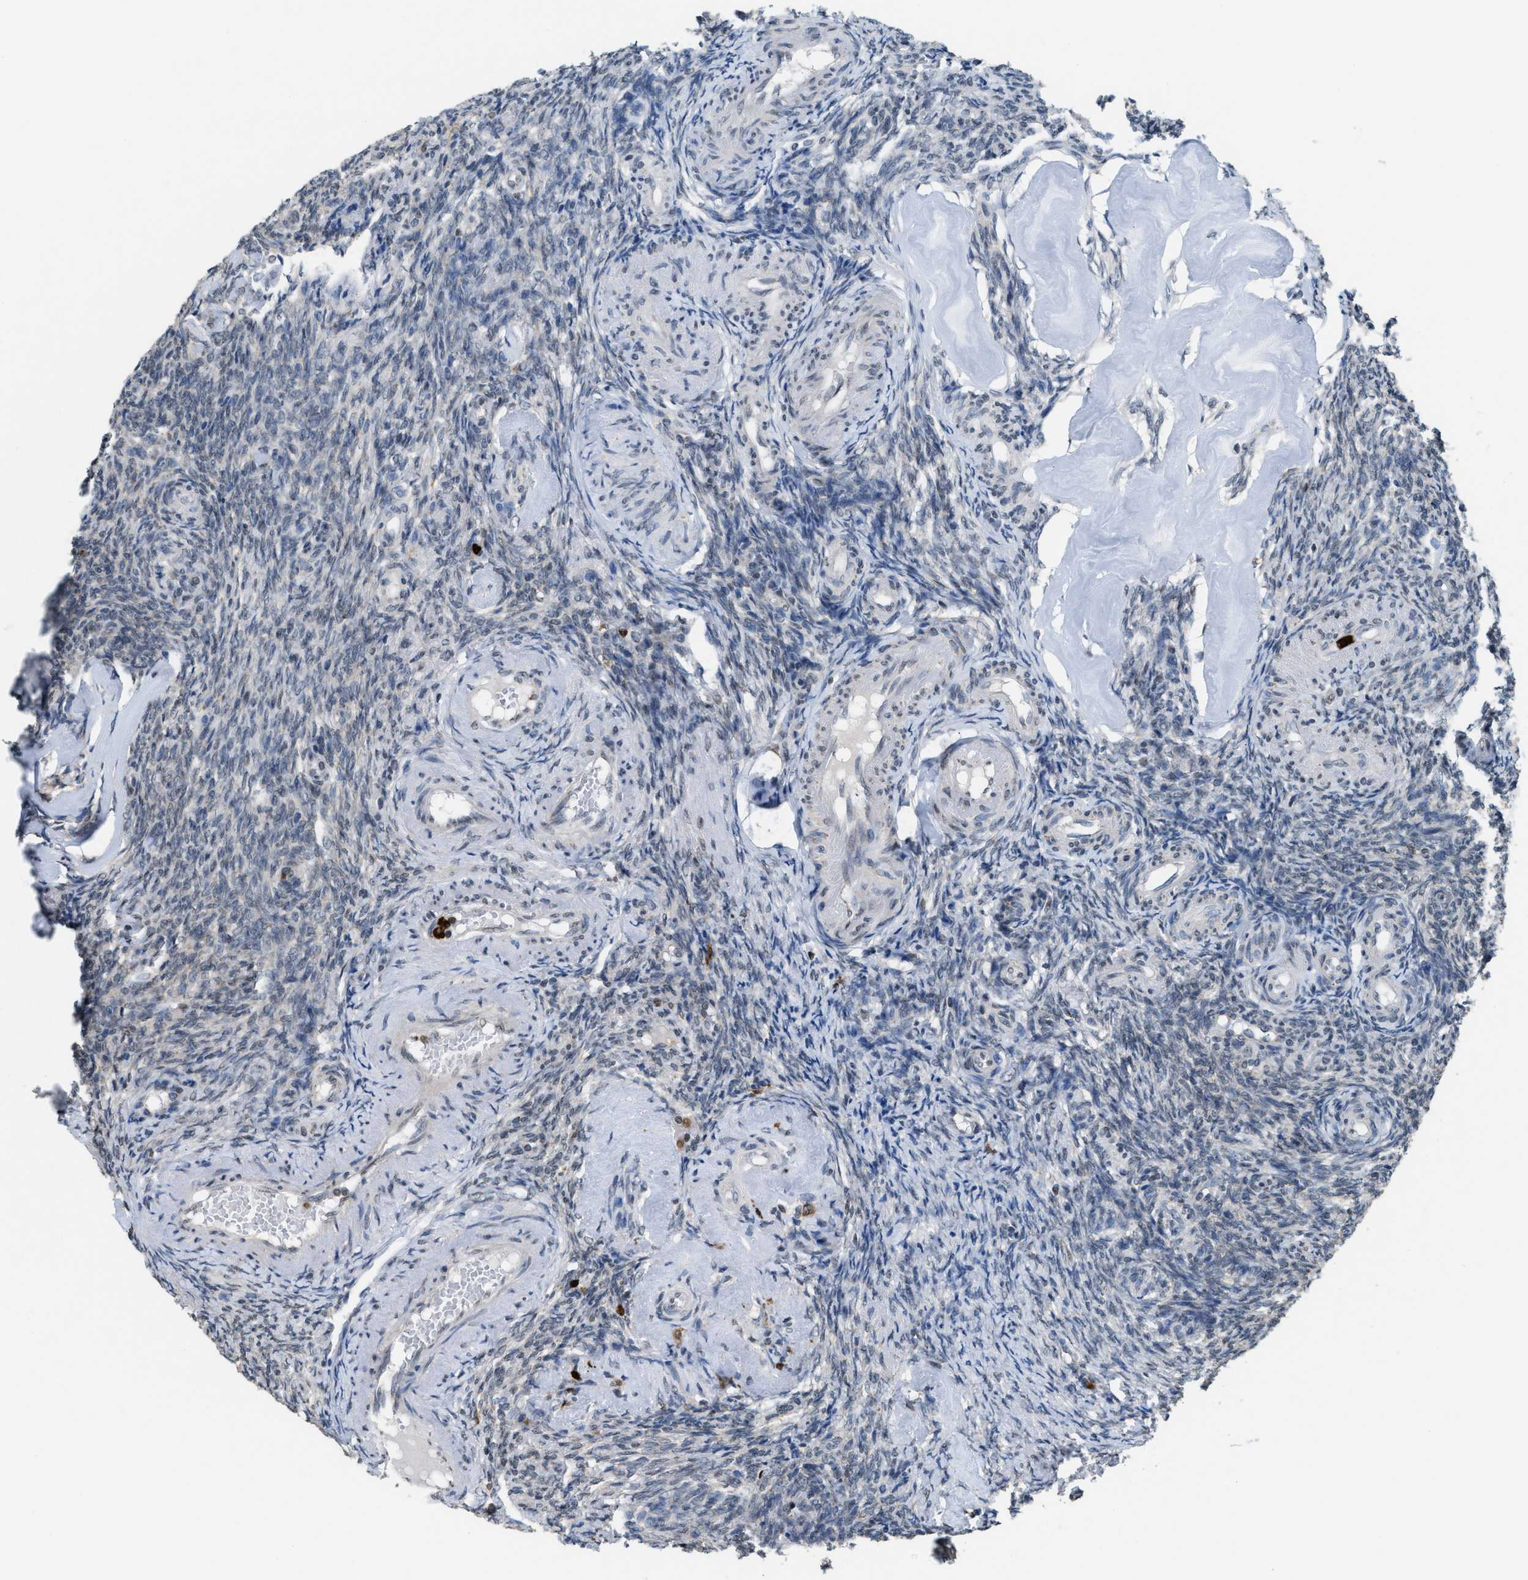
{"staining": {"intensity": "negative", "quantity": "none", "location": "none"}, "tissue": "ovary", "cell_type": "Ovarian stroma cells", "image_type": "normal", "snomed": [{"axis": "morphology", "description": "Normal tissue, NOS"}, {"axis": "topography", "description": "Ovary"}], "caption": "High power microscopy photomicrograph of an immunohistochemistry histopathology image of benign ovary, revealing no significant staining in ovarian stroma cells.", "gene": "PRUNE2", "patient": {"sex": "female", "age": 41}}